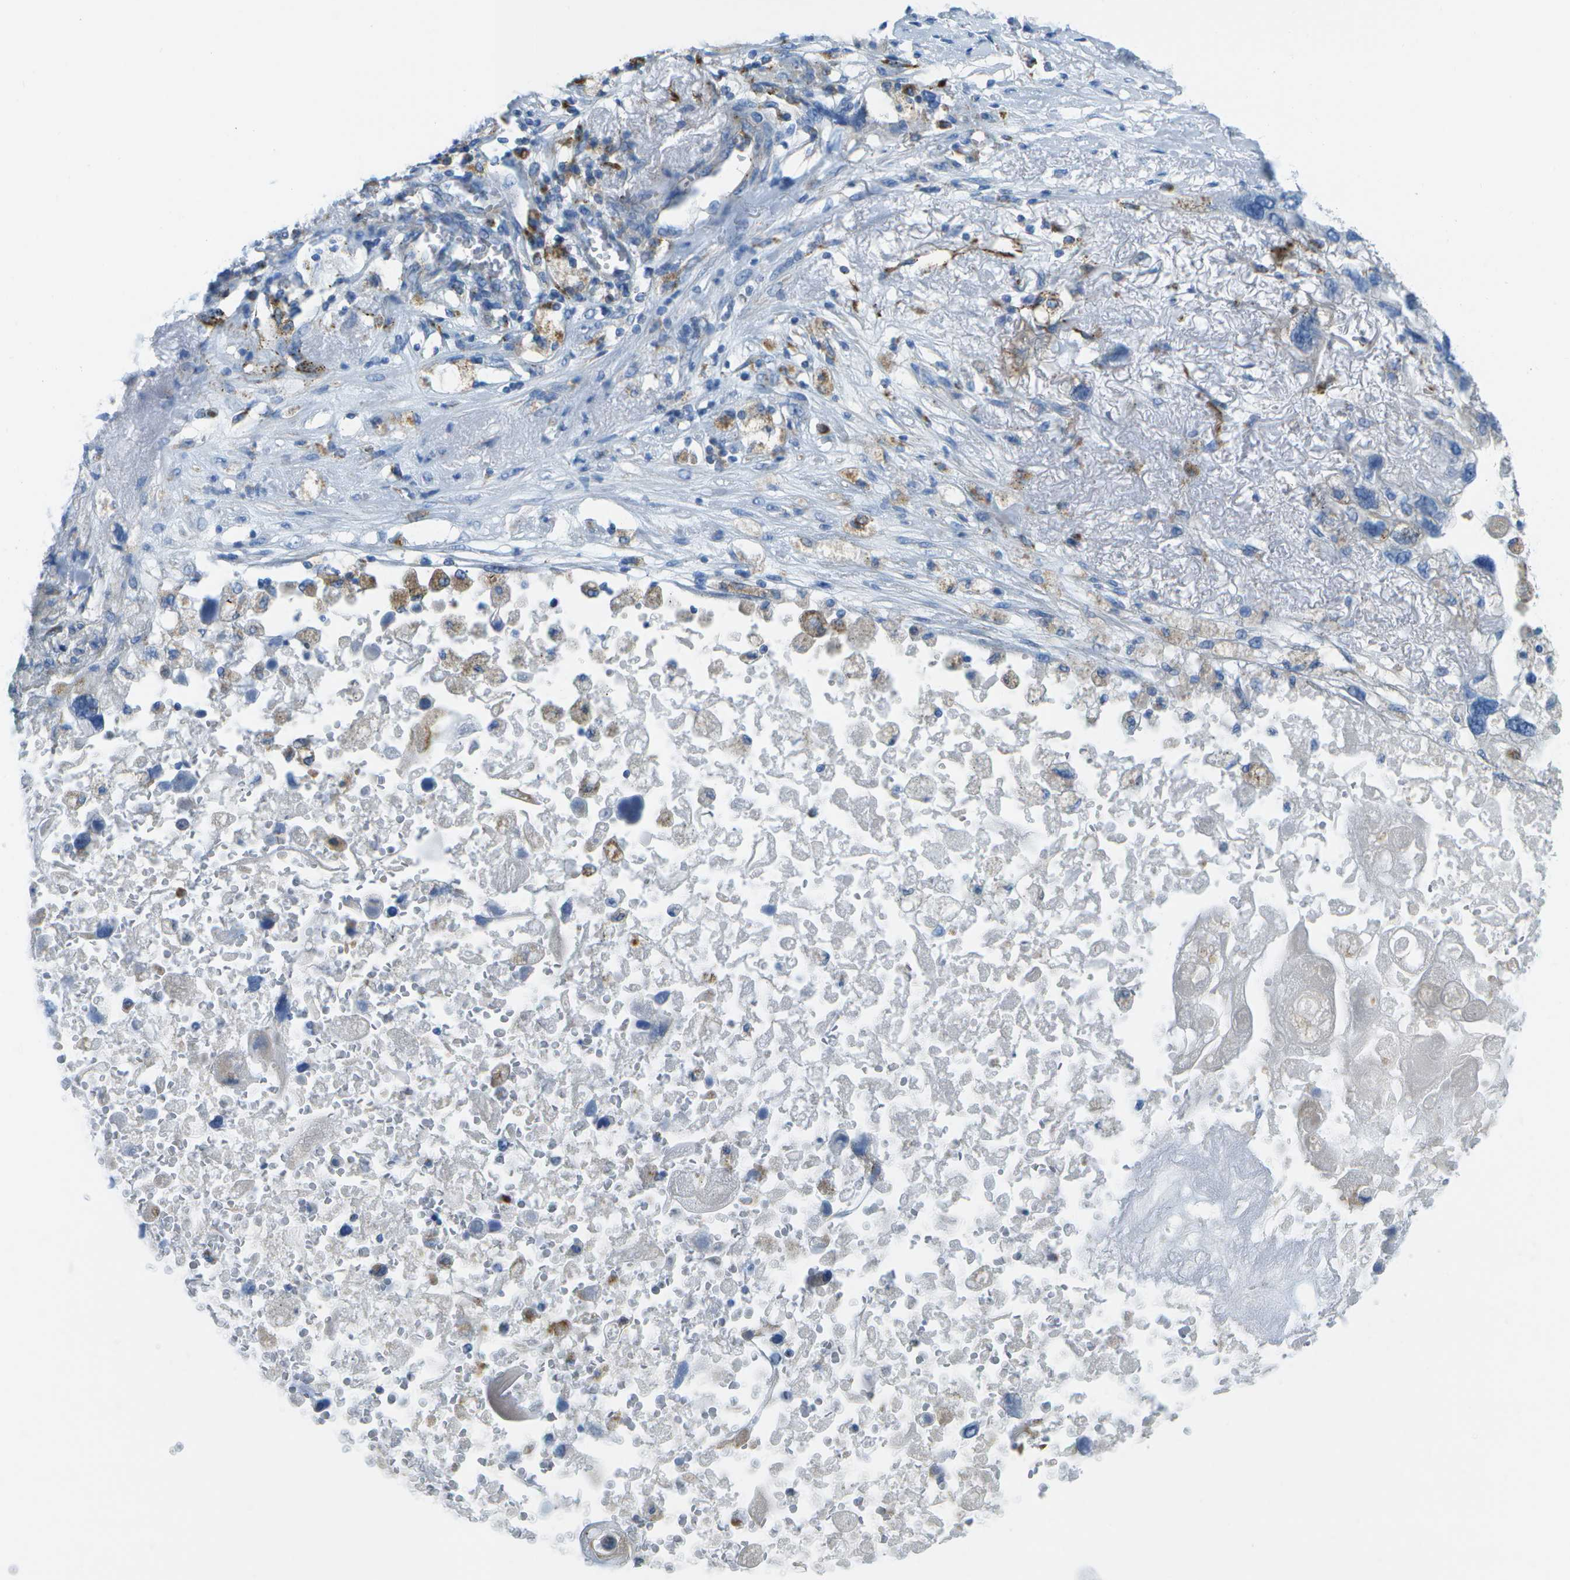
{"staining": {"intensity": "negative", "quantity": "none", "location": "none"}, "tissue": "lung cancer", "cell_type": "Tumor cells", "image_type": "cancer", "snomed": [{"axis": "morphology", "description": "Squamous cell carcinoma, NOS"}, {"axis": "topography", "description": "Lung"}], "caption": "Lung squamous cell carcinoma was stained to show a protein in brown. There is no significant staining in tumor cells. The staining was performed using DAB to visualize the protein expression in brown, while the nuclei were stained in blue with hematoxylin (Magnification: 20x).", "gene": "PRCP", "patient": {"sex": "female", "age": 73}}